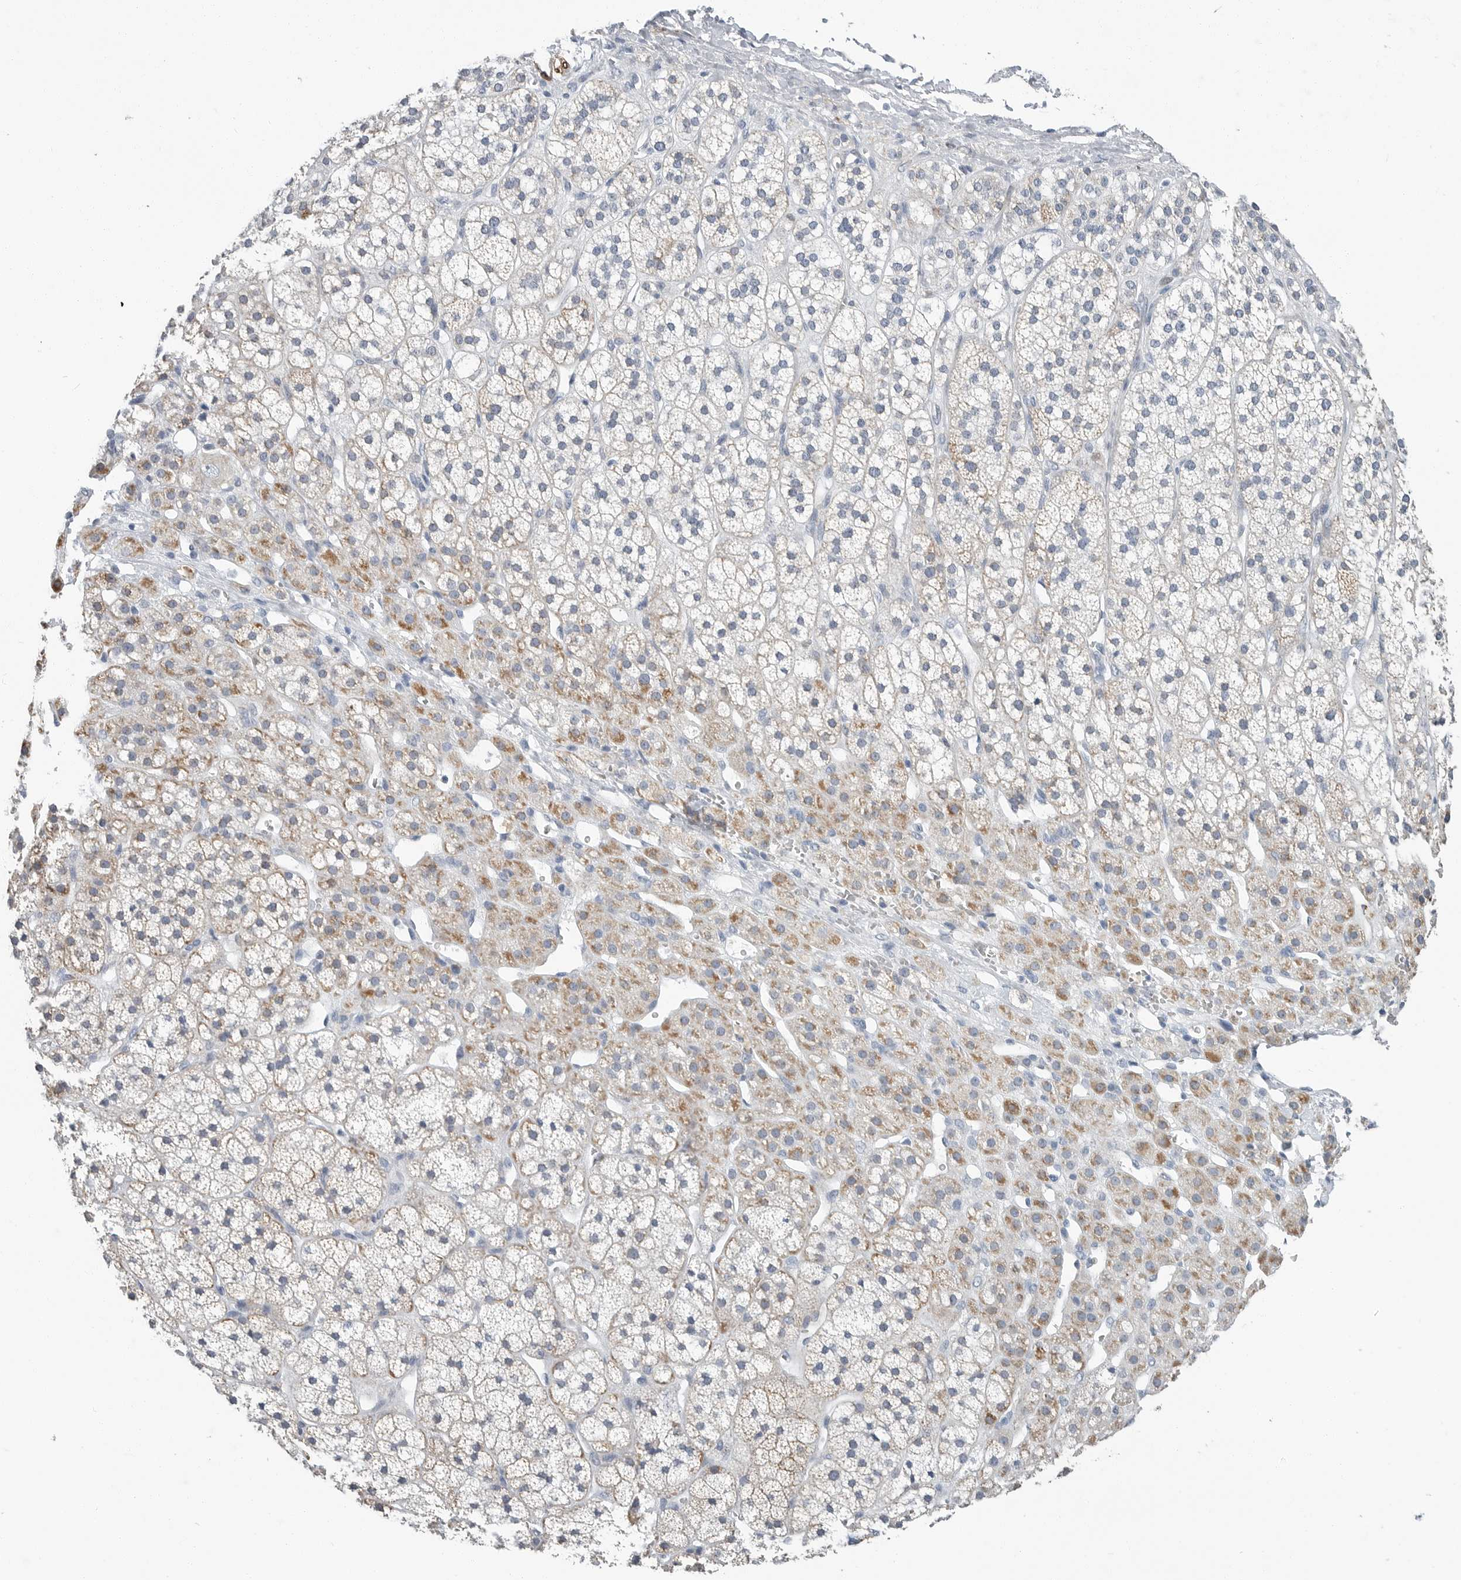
{"staining": {"intensity": "moderate", "quantity": "<25%", "location": "cytoplasmic/membranous"}, "tissue": "adrenal gland", "cell_type": "Glandular cells", "image_type": "normal", "snomed": [{"axis": "morphology", "description": "Normal tissue, NOS"}, {"axis": "topography", "description": "Adrenal gland"}], "caption": "Unremarkable adrenal gland displays moderate cytoplasmic/membranous staining in approximately <25% of glandular cells.", "gene": "PLN", "patient": {"sex": "male", "age": 56}}